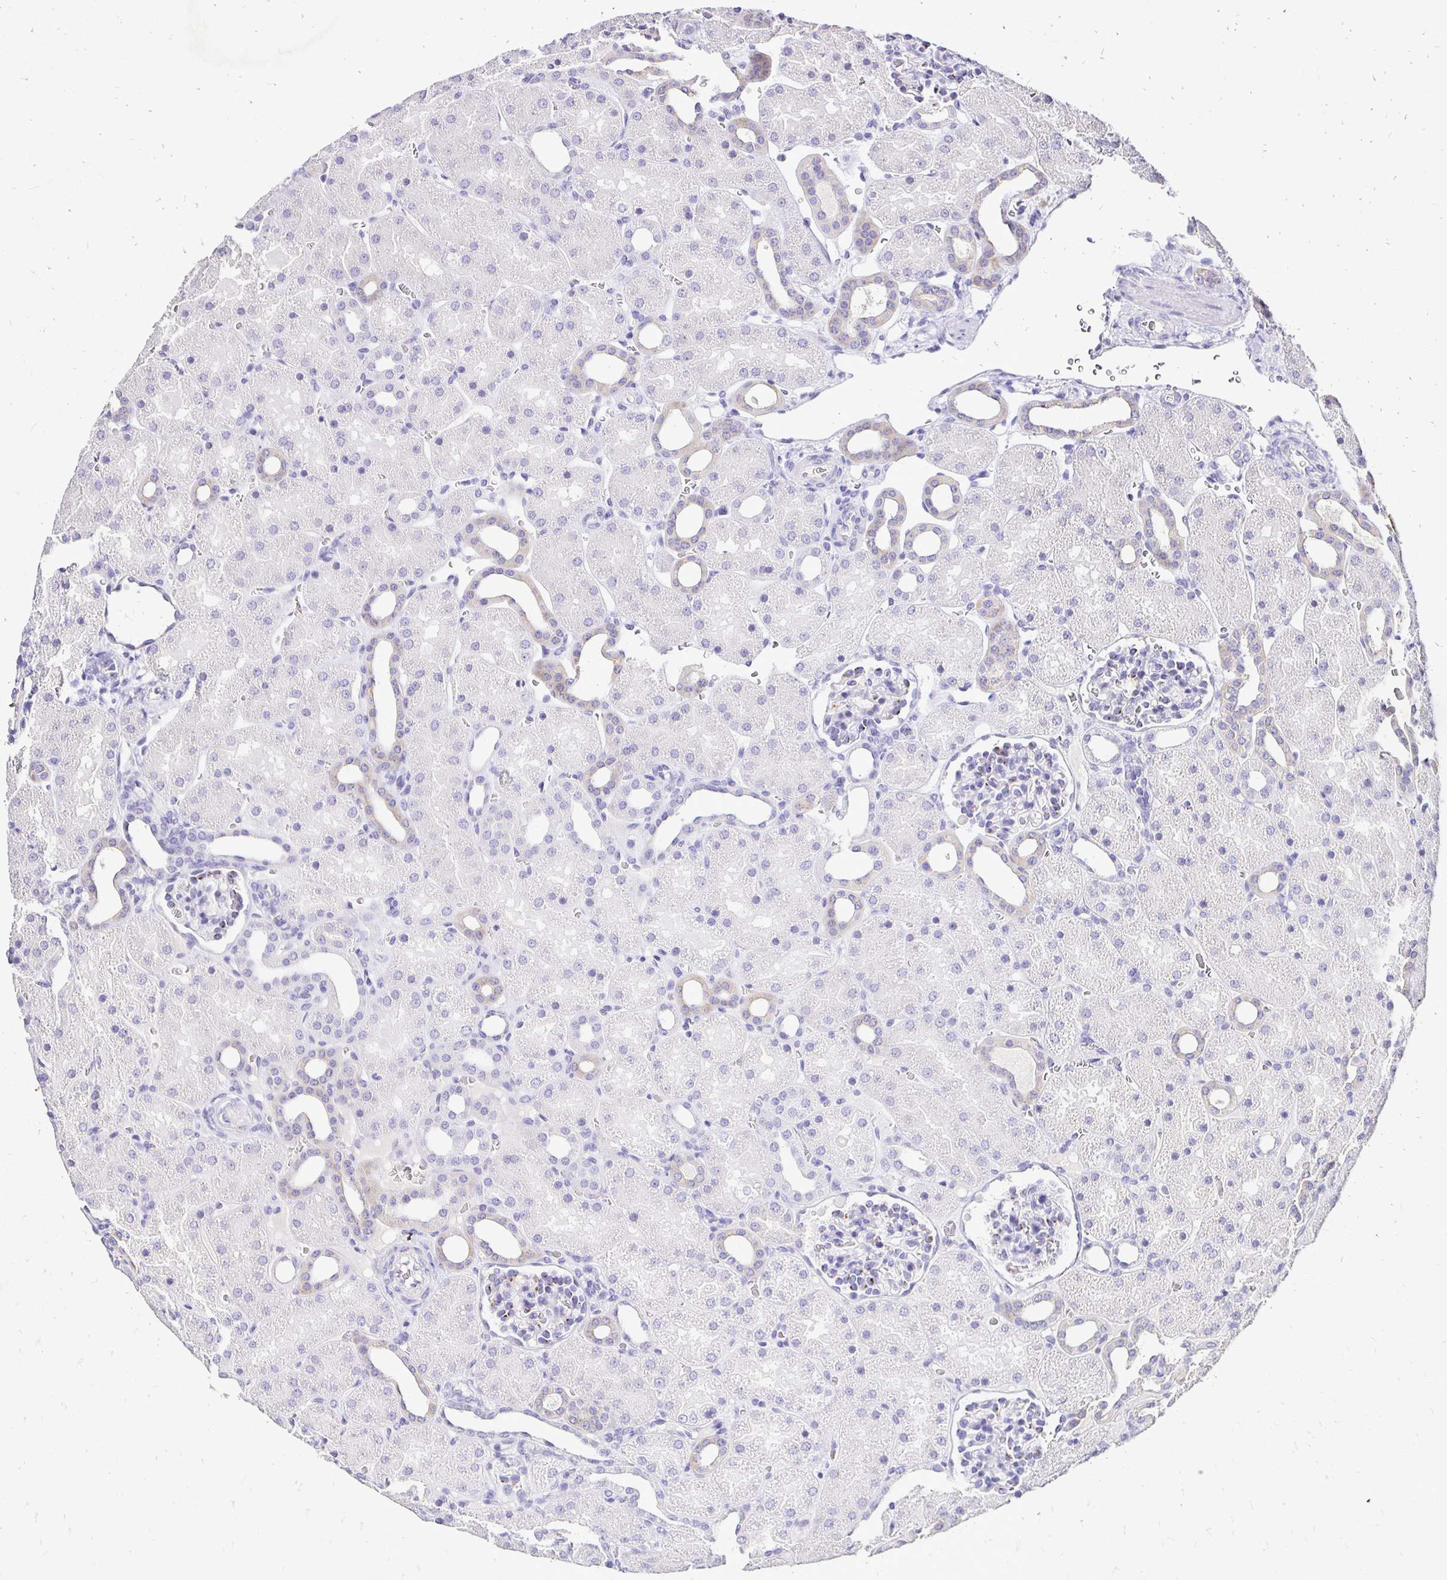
{"staining": {"intensity": "moderate", "quantity": "<25%", "location": "cytoplasmic/membranous"}, "tissue": "kidney", "cell_type": "Cells in glomeruli", "image_type": "normal", "snomed": [{"axis": "morphology", "description": "Normal tissue, NOS"}, {"axis": "topography", "description": "Kidney"}], "caption": "DAB immunohistochemical staining of normal kidney displays moderate cytoplasmic/membranous protein staining in about <25% of cells in glomeruli. The staining was performed using DAB (3,3'-diaminobenzidine), with brown indicating positive protein expression. Nuclei are stained blue with hematoxylin.", "gene": "TAF1D", "patient": {"sex": "male", "age": 2}}